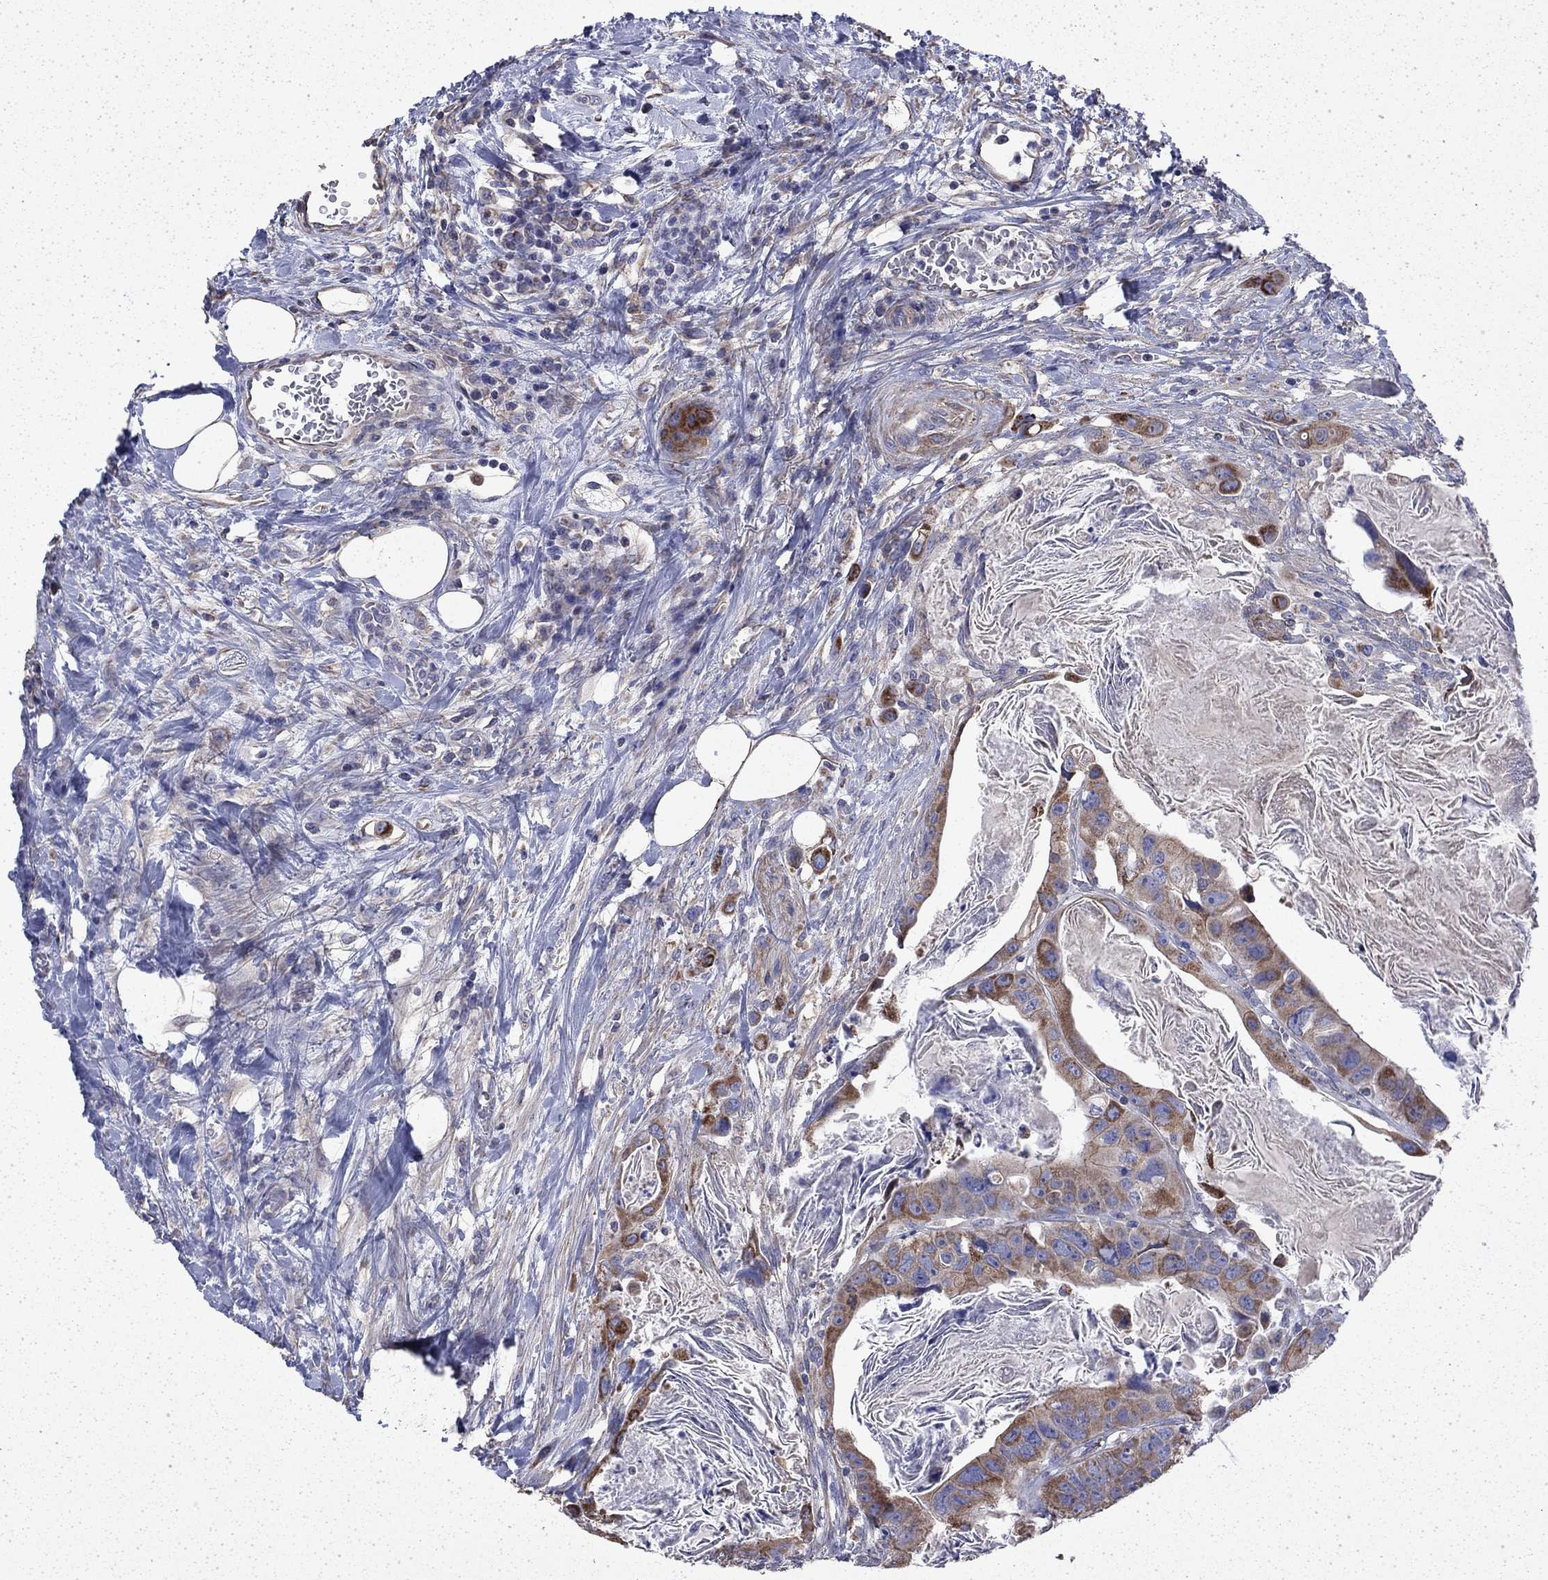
{"staining": {"intensity": "moderate", "quantity": "25%-75%", "location": "cytoplasmic/membranous"}, "tissue": "colorectal cancer", "cell_type": "Tumor cells", "image_type": "cancer", "snomed": [{"axis": "morphology", "description": "Adenocarcinoma, NOS"}, {"axis": "topography", "description": "Rectum"}], "caption": "This image shows IHC staining of human colorectal cancer, with medium moderate cytoplasmic/membranous positivity in approximately 25%-75% of tumor cells.", "gene": "DTNA", "patient": {"sex": "male", "age": 64}}